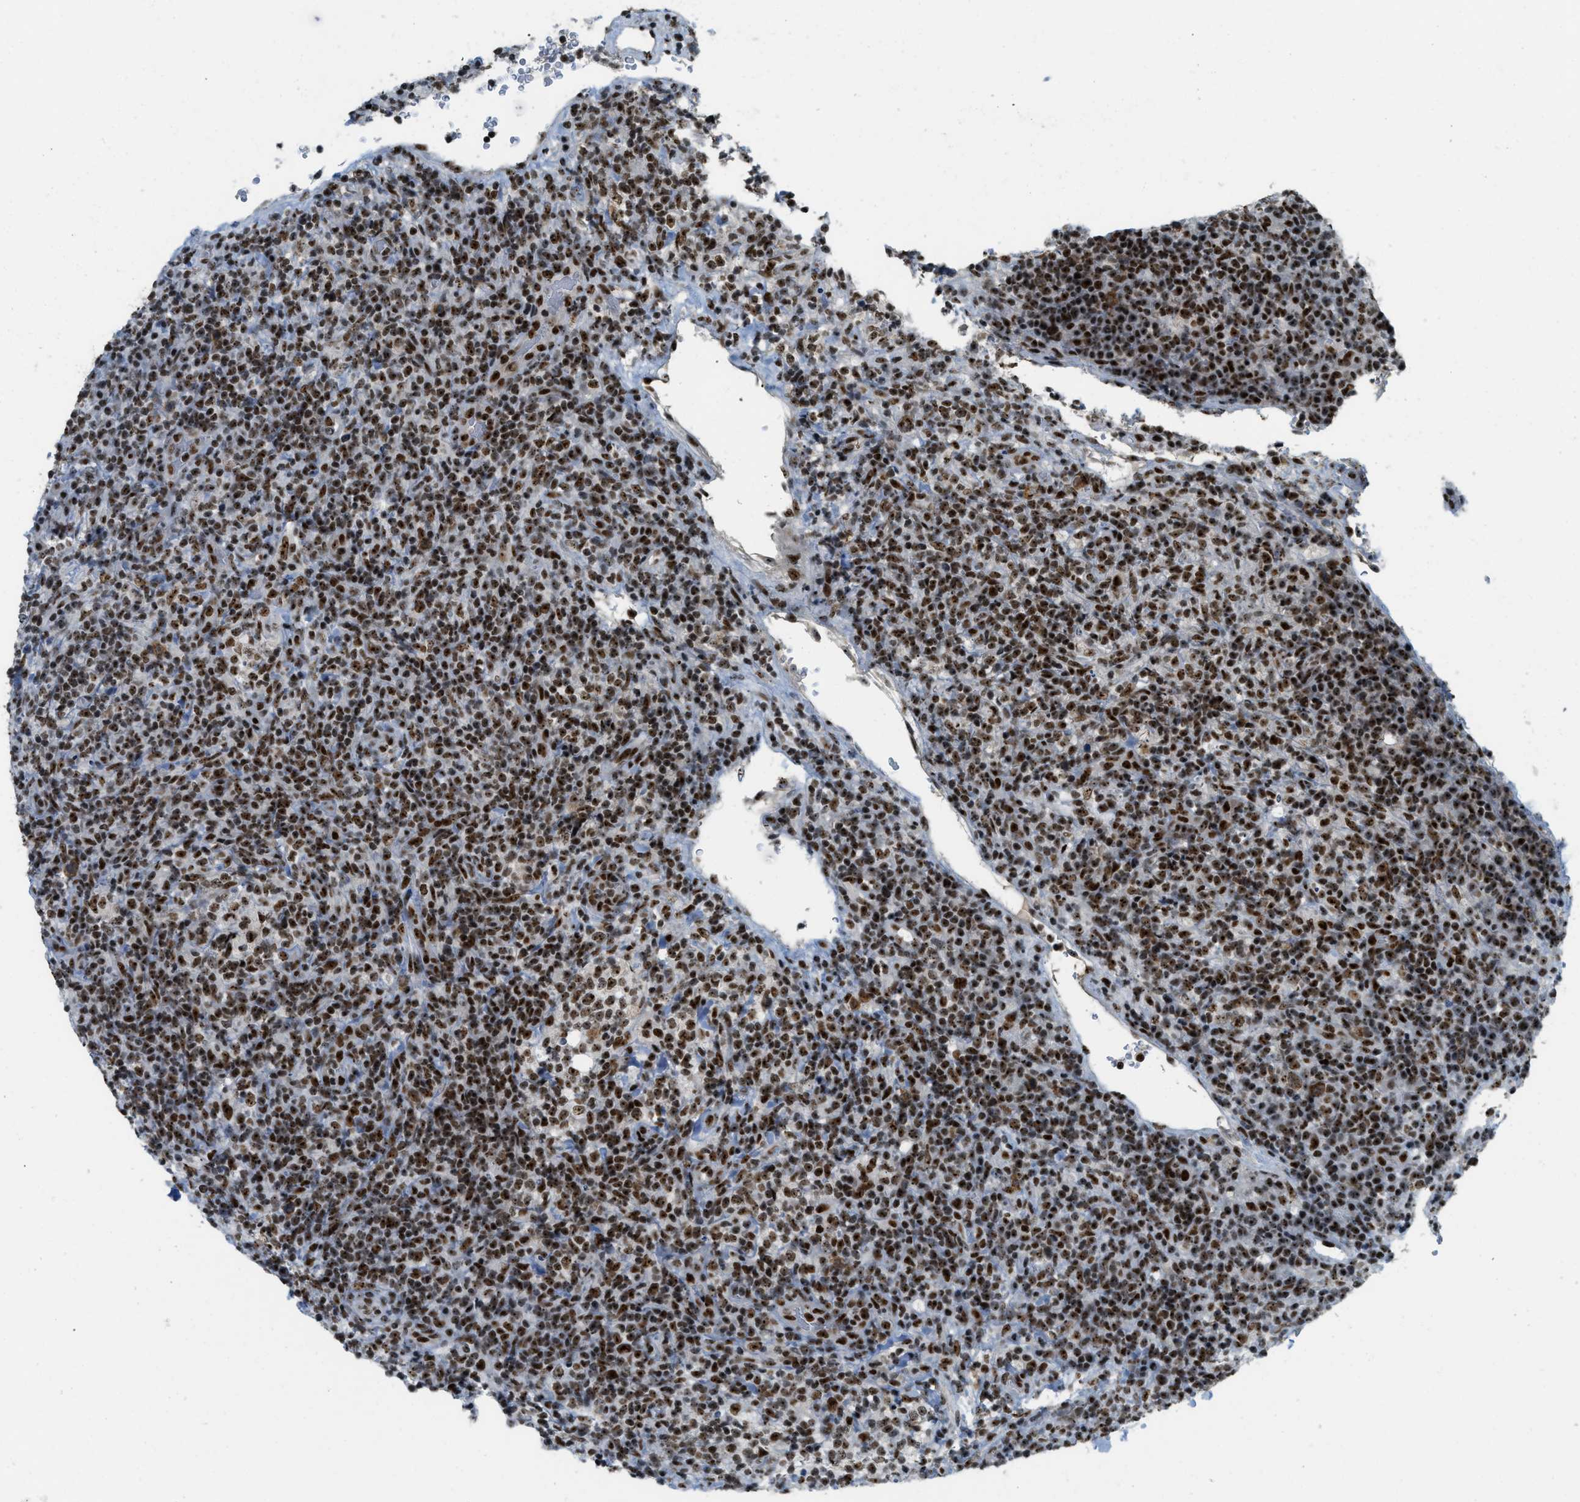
{"staining": {"intensity": "strong", "quantity": ">75%", "location": "nuclear"}, "tissue": "lymphoma", "cell_type": "Tumor cells", "image_type": "cancer", "snomed": [{"axis": "morphology", "description": "Malignant lymphoma, non-Hodgkin's type, High grade"}, {"axis": "topography", "description": "Lymph node"}], "caption": "DAB immunohistochemical staining of human high-grade malignant lymphoma, non-Hodgkin's type shows strong nuclear protein staining in about >75% of tumor cells. (IHC, brightfield microscopy, high magnification).", "gene": "URB1", "patient": {"sex": "female", "age": 76}}